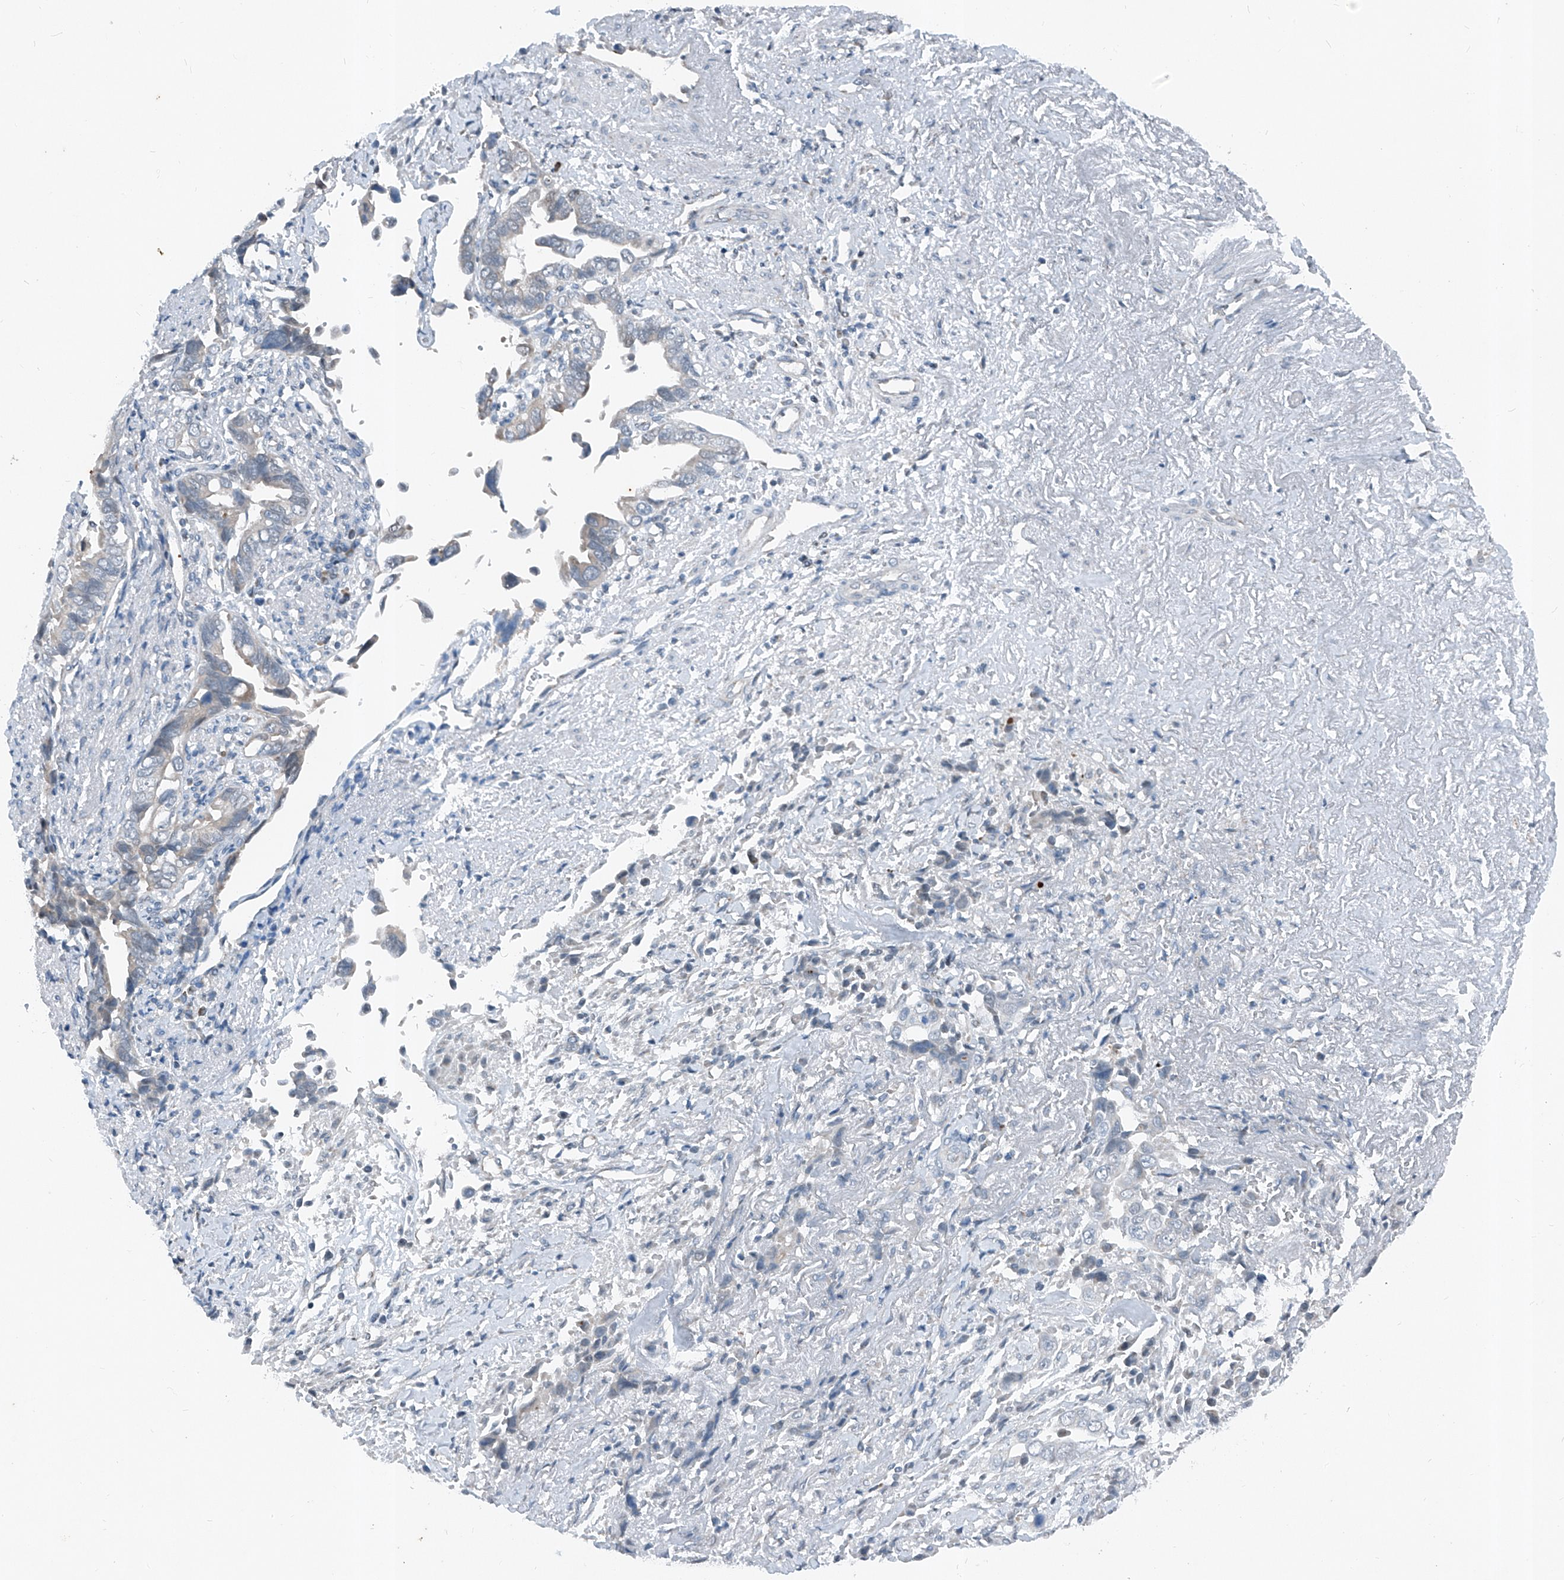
{"staining": {"intensity": "negative", "quantity": "none", "location": "none"}, "tissue": "liver cancer", "cell_type": "Tumor cells", "image_type": "cancer", "snomed": [{"axis": "morphology", "description": "Cholangiocarcinoma"}, {"axis": "topography", "description": "Liver"}], "caption": "Tumor cells are negative for brown protein staining in liver cancer (cholangiocarcinoma).", "gene": "DYRK1B", "patient": {"sex": "female", "age": 79}}